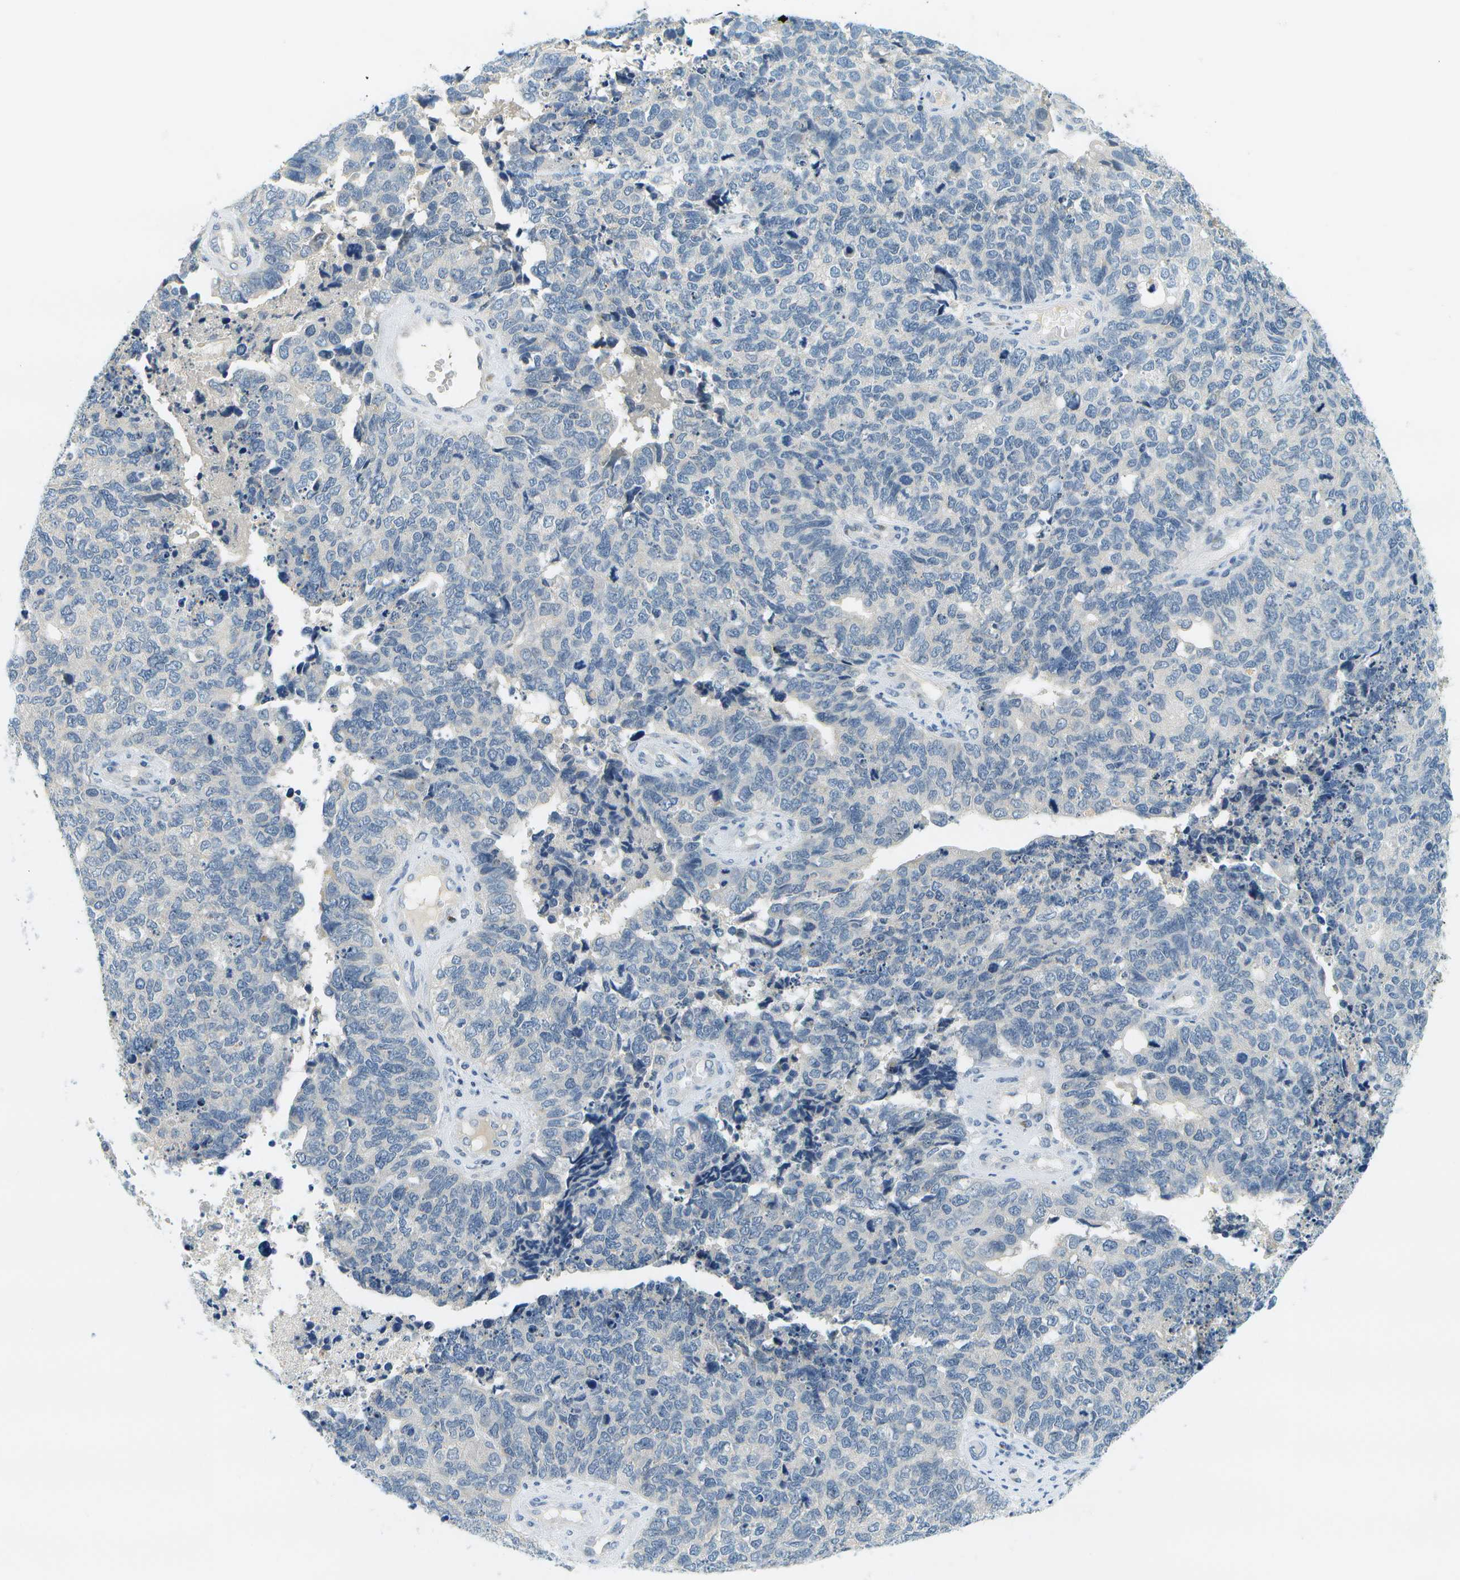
{"staining": {"intensity": "negative", "quantity": "none", "location": "none"}, "tissue": "cervical cancer", "cell_type": "Tumor cells", "image_type": "cancer", "snomed": [{"axis": "morphology", "description": "Squamous cell carcinoma, NOS"}, {"axis": "topography", "description": "Cervix"}], "caption": "Human cervical squamous cell carcinoma stained for a protein using IHC demonstrates no positivity in tumor cells.", "gene": "RASGRP2", "patient": {"sex": "female", "age": 63}}